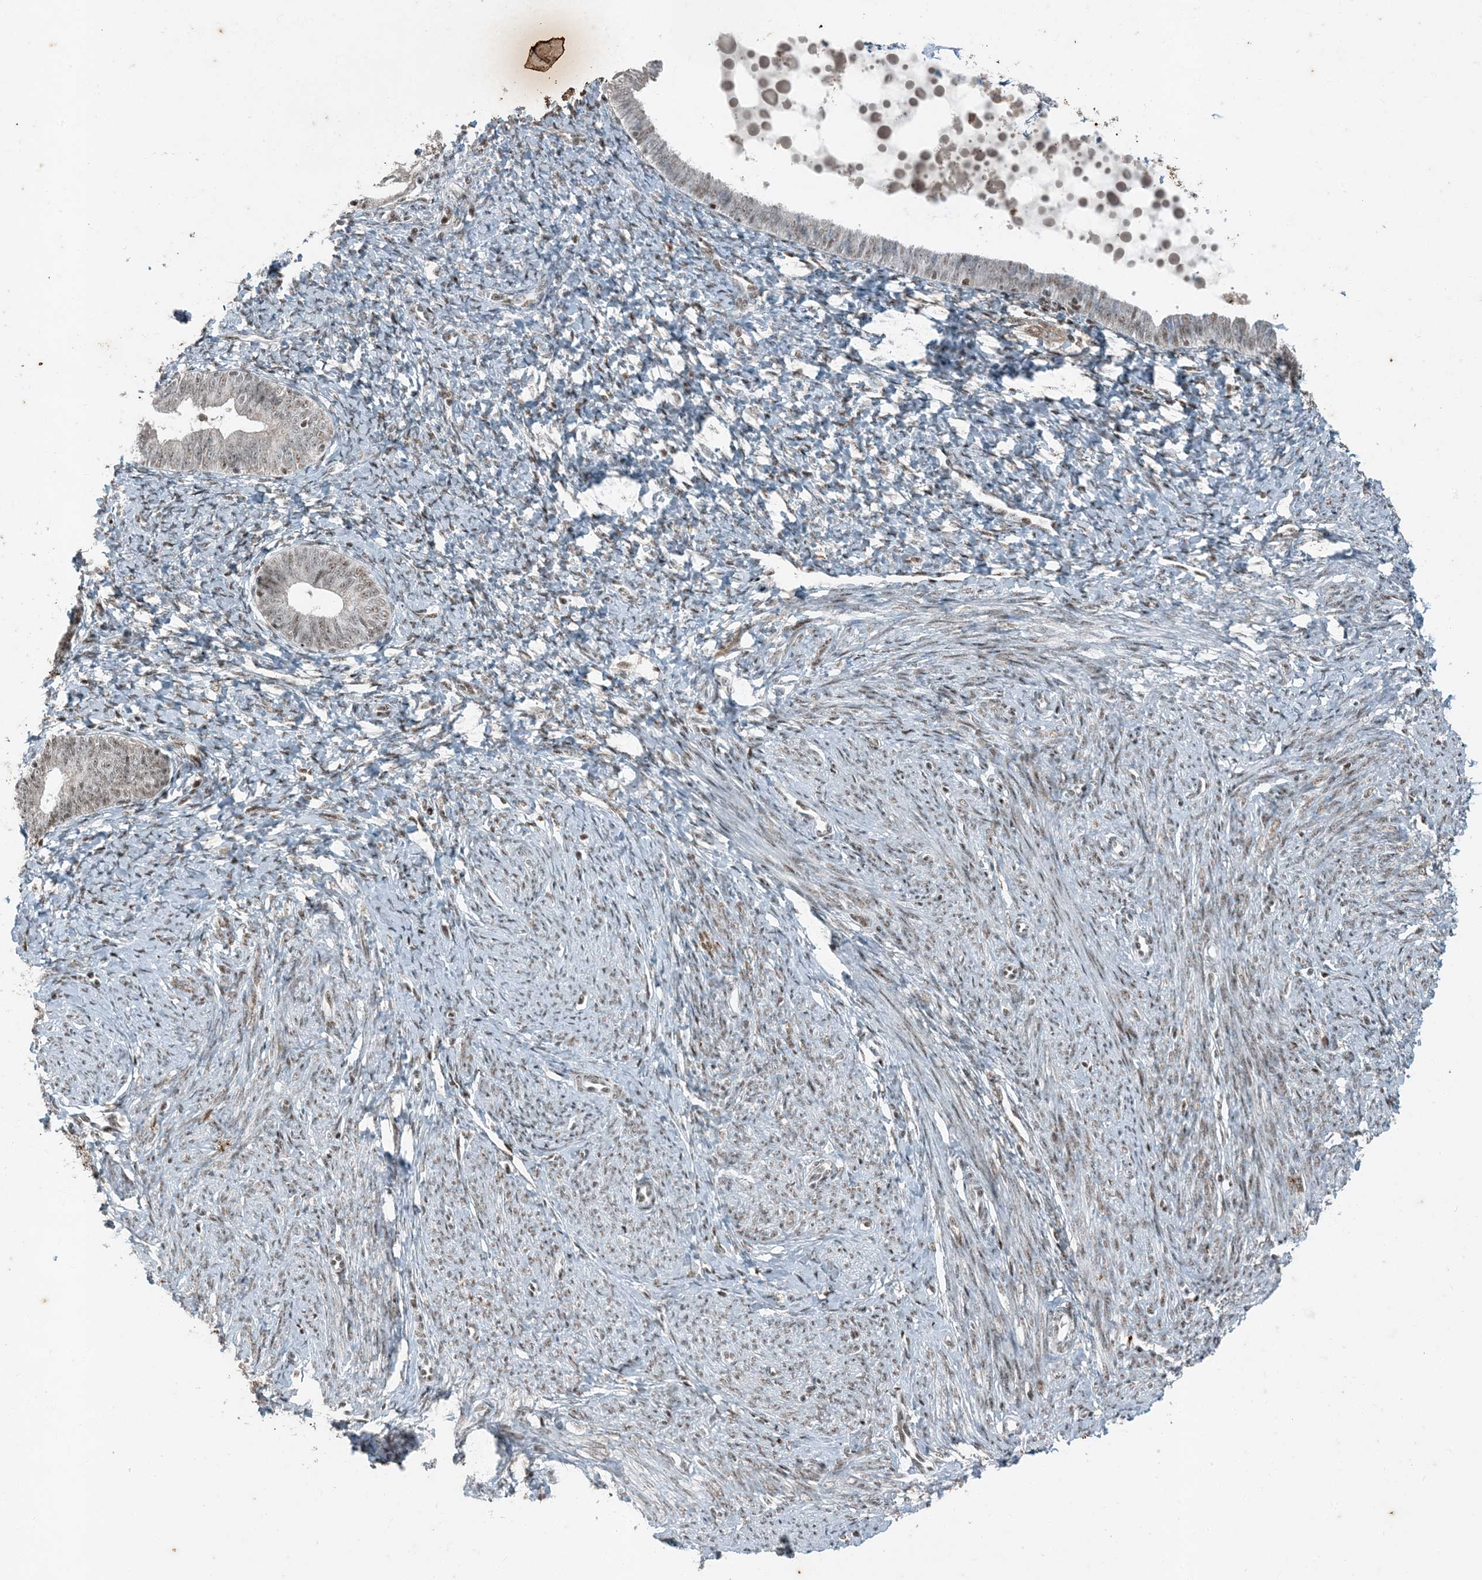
{"staining": {"intensity": "weak", "quantity": "25%-75%", "location": "nuclear"}, "tissue": "endometrium", "cell_type": "Cells in endometrial stroma", "image_type": "normal", "snomed": [{"axis": "morphology", "description": "Normal tissue, NOS"}, {"axis": "topography", "description": "Endometrium"}], "caption": "High-magnification brightfield microscopy of unremarkable endometrium stained with DAB (3,3'-diaminobenzidine) (brown) and counterstained with hematoxylin (blue). cells in endometrial stroma exhibit weak nuclear expression is seen in about25%-75% of cells.", "gene": "TADA2B", "patient": {"sex": "female", "age": 72}}